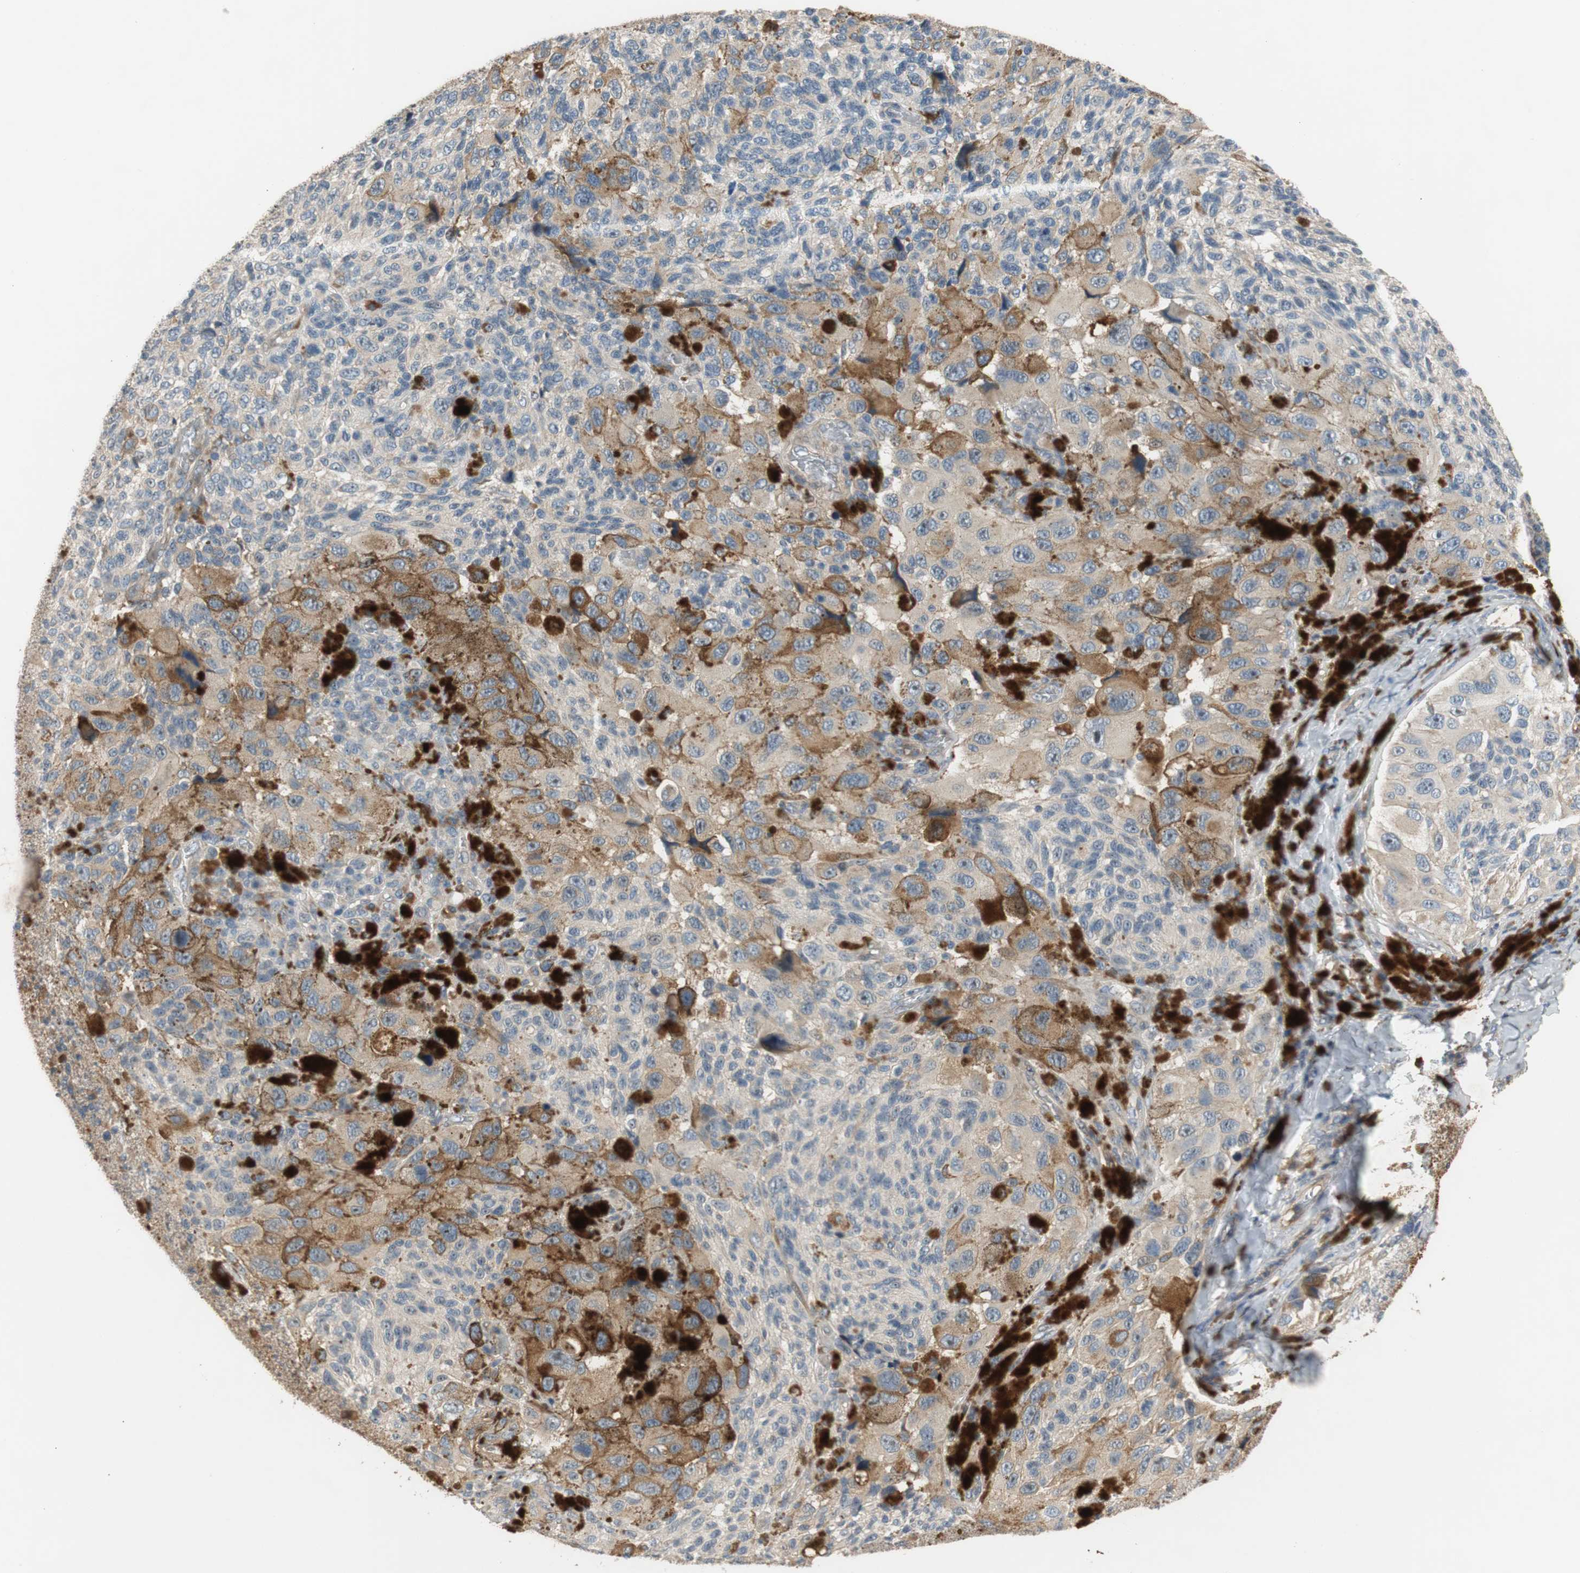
{"staining": {"intensity": "weak", "quantity": ">75%", "location": "cytoplasmic/membranous"}, "tissue": "melanoma", "cell_type": "Tumor cells", "image_type": "cancer", "snomed": [{"axis": "morphology", "description": "Malignant melanoma, NOS"}, {"axis": "topography", "description": "Skin"}], "caption": "Approximately >75% of tumor cells in malignant melanoma display weak cytoplasmic/membranous protein positivity as visualized by brown immunohistochemical staining.", "gene": "C4A", "patient": {"sex": "female", "age": 73}}